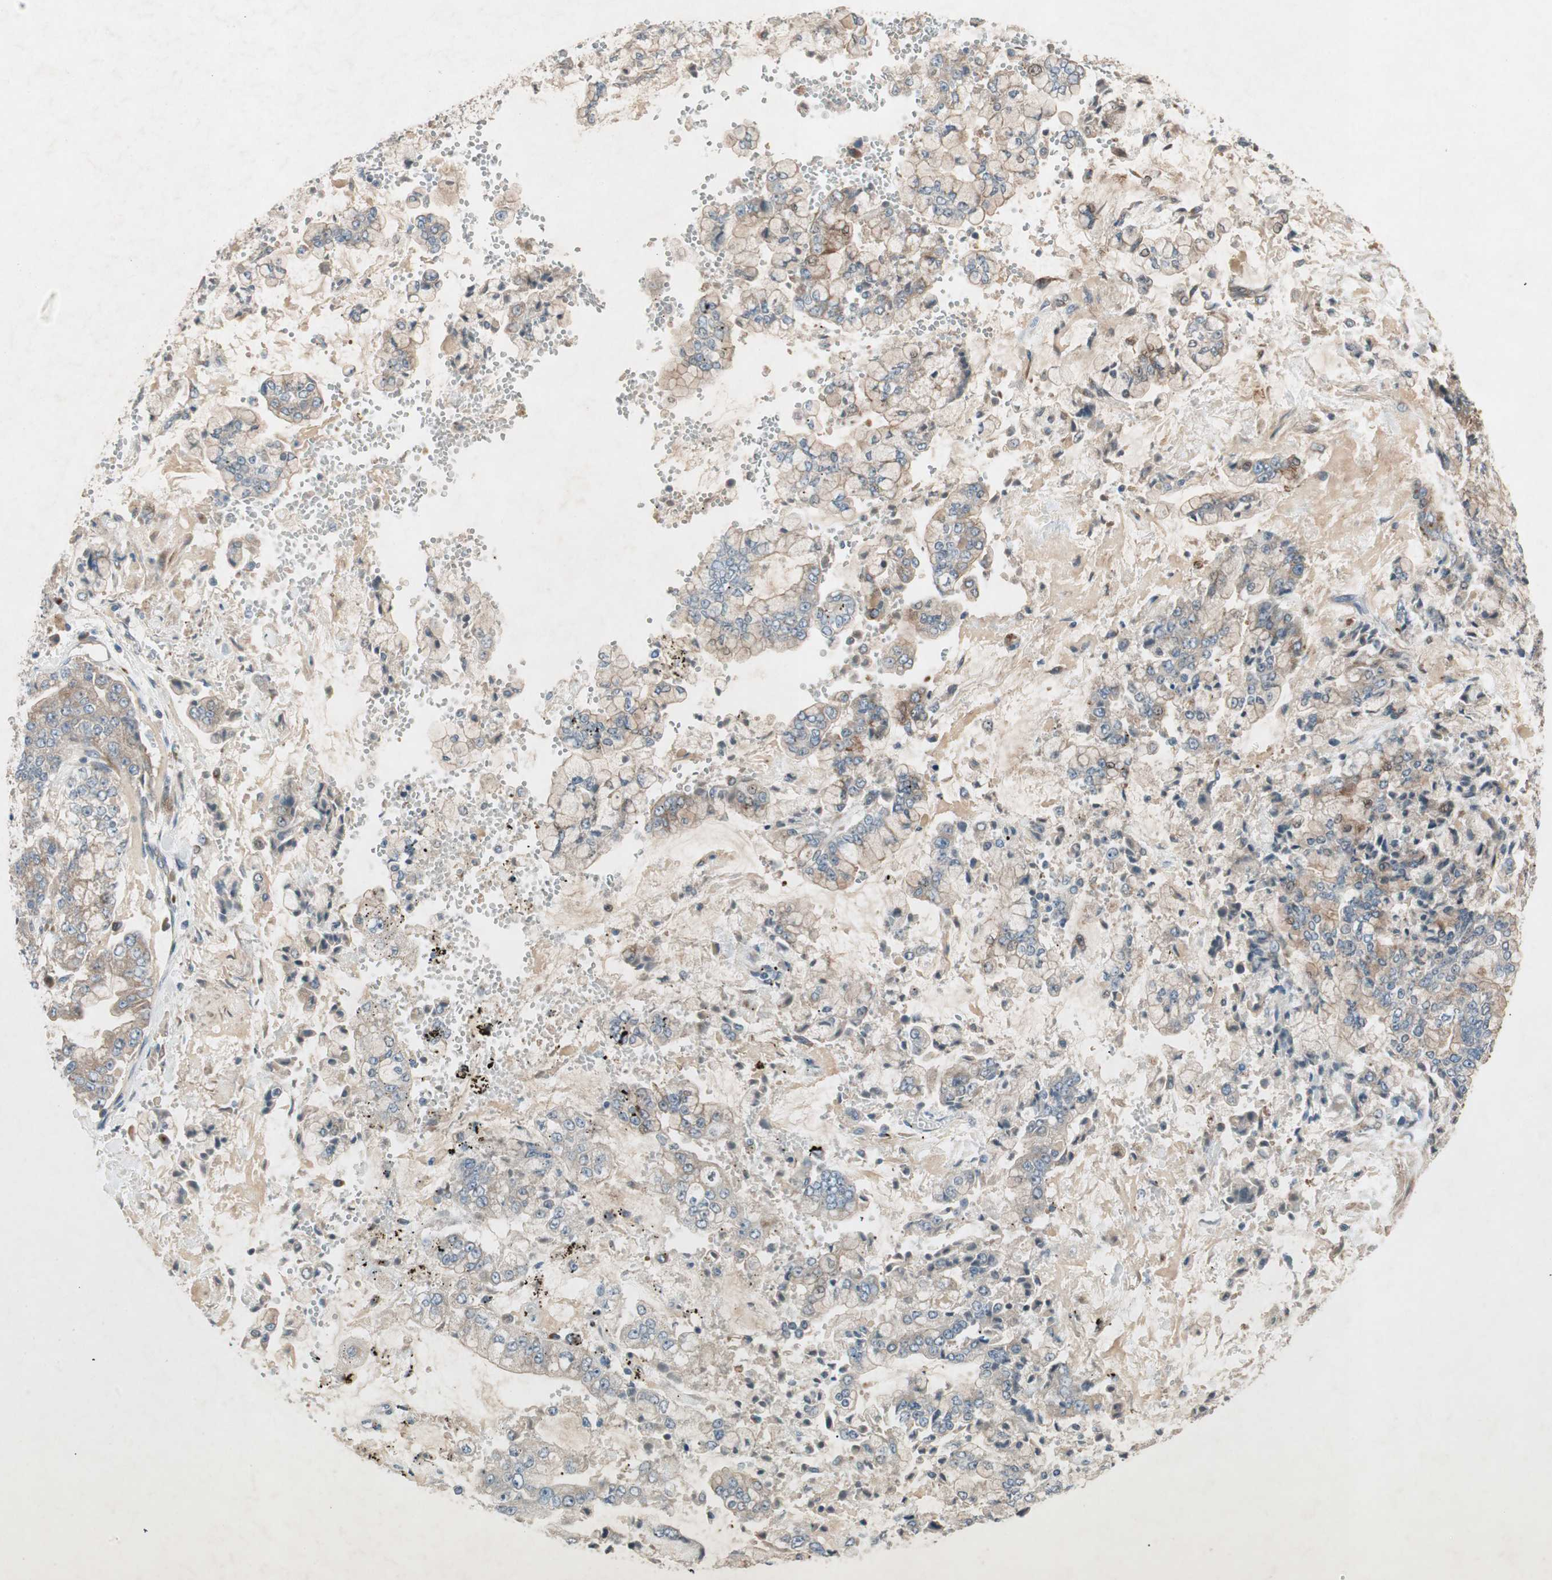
{"staining": {"intensity": "moderate", "quantity": "25%-75%", "location": "cytoplasmic/membranous"}, "tissue": "stomach cancer", "cell_type": "Tumor cells", "image_type": "cancer", "snomed": [{"axis": "morphology", "description": "Adenocarcinoma, NOS"}, {"axis": "topography", "description": "Stomach"}], "caption": "DAB (3,3'-diaminobenzidine) immunohistochemical staining of human adenocarcinoma (stomach) displays moderate cytoplasmic/membranous protein positivity in approximately 25%-75% of tumor cells.", "gene": "APOO", "patient": {"sex": "male", "age": 76}}